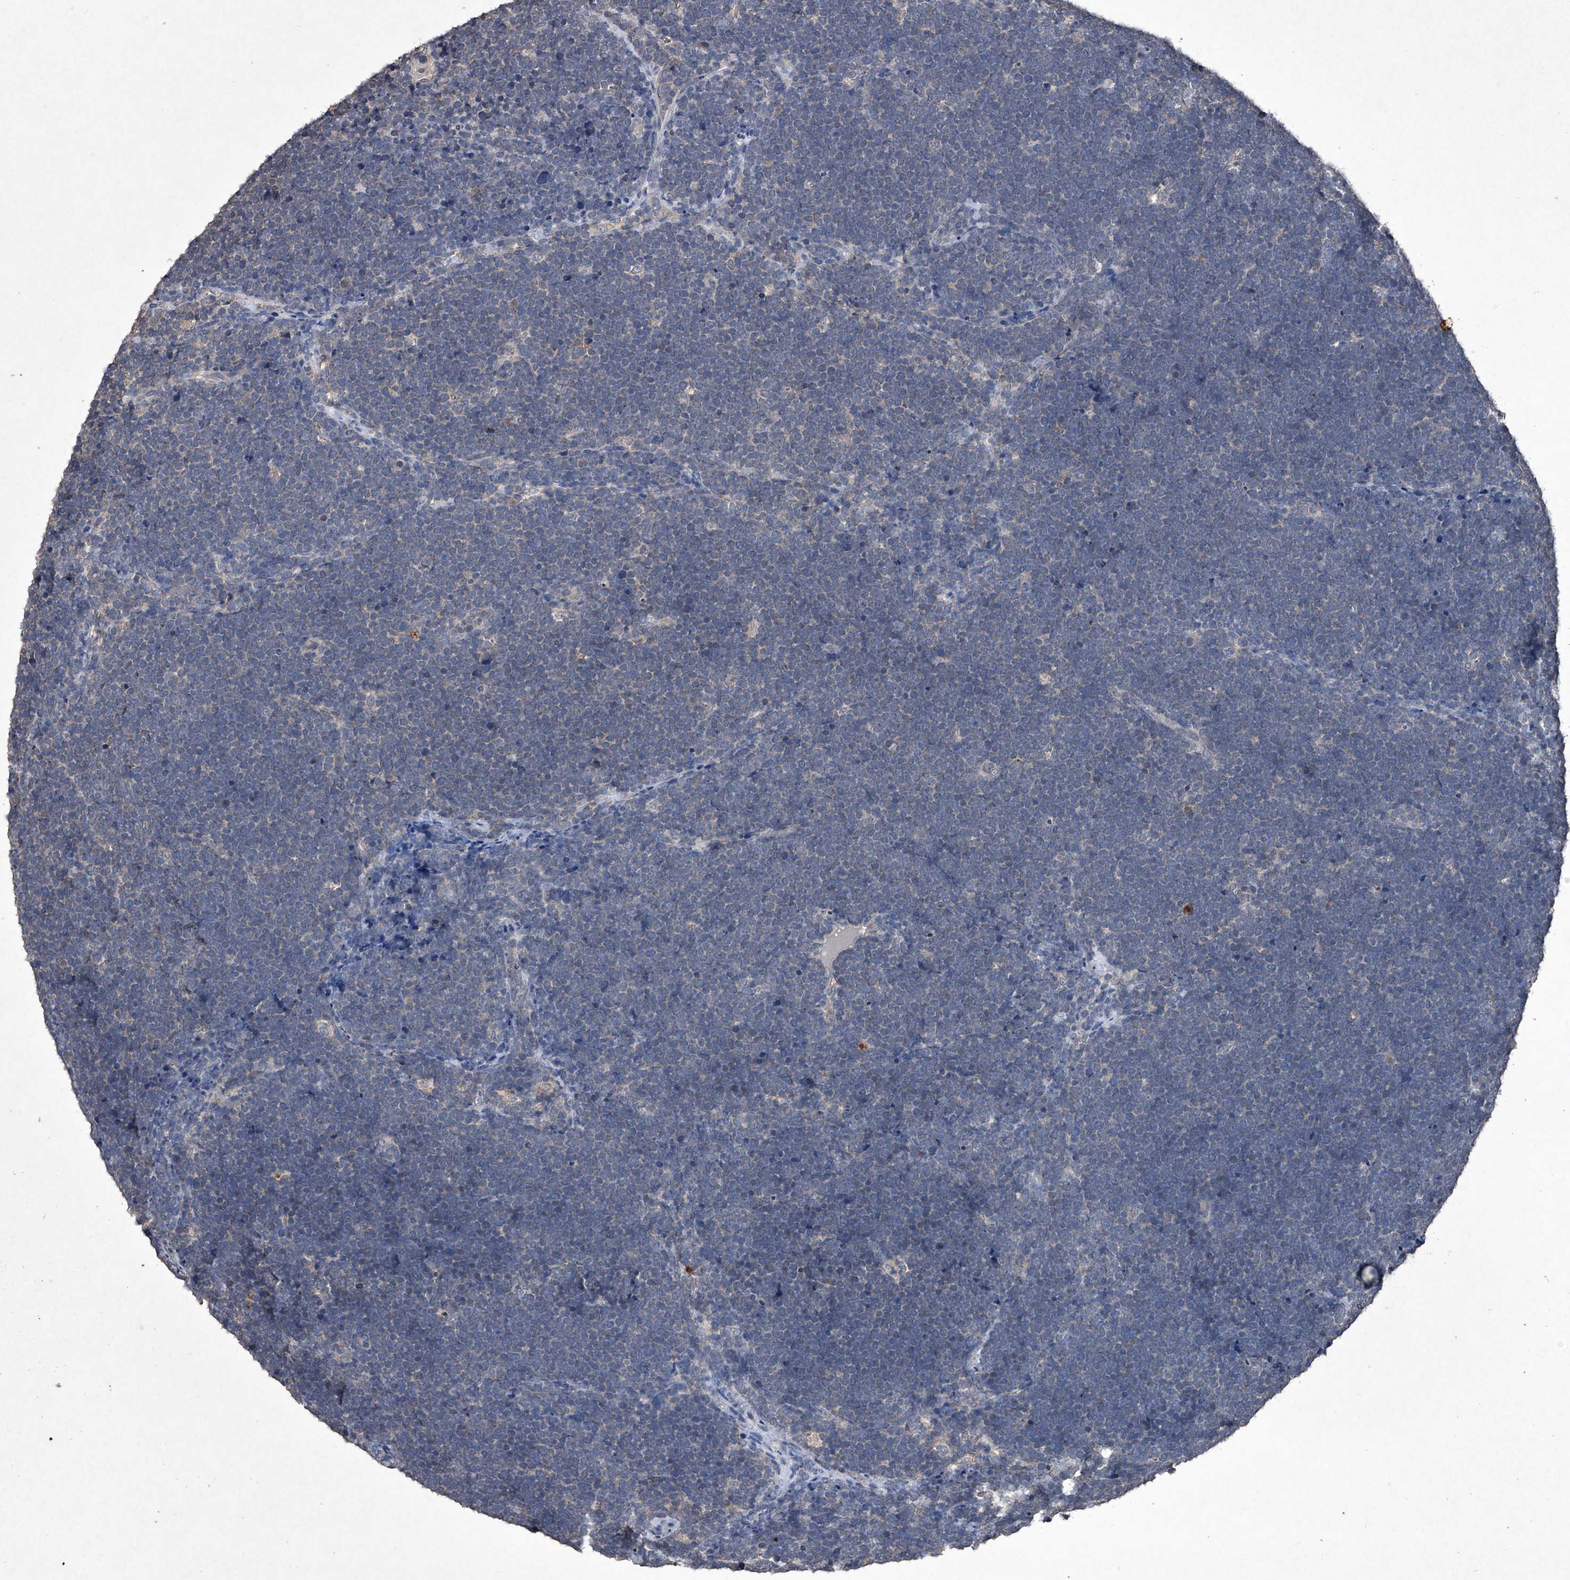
{"staining": {"intensity": "negative", "quantity": "none", "location": "none"}, "tissue": "lymphoma", "cell_type": "Tumor cells", "image_type": "cancer", "snomed": [{"axis": "morphology", "description": "Malignant lymphoma, non-Hodgkin's type, High grade"}, {"axis": "topography", "description": "Lymph node"}], "caption": "Lymphoma was stained to show a protein in brown. There is no significant staining in tumor cells.", "gene": "MAPKAP1", "patient": {"sex": "male", "age": 13}}